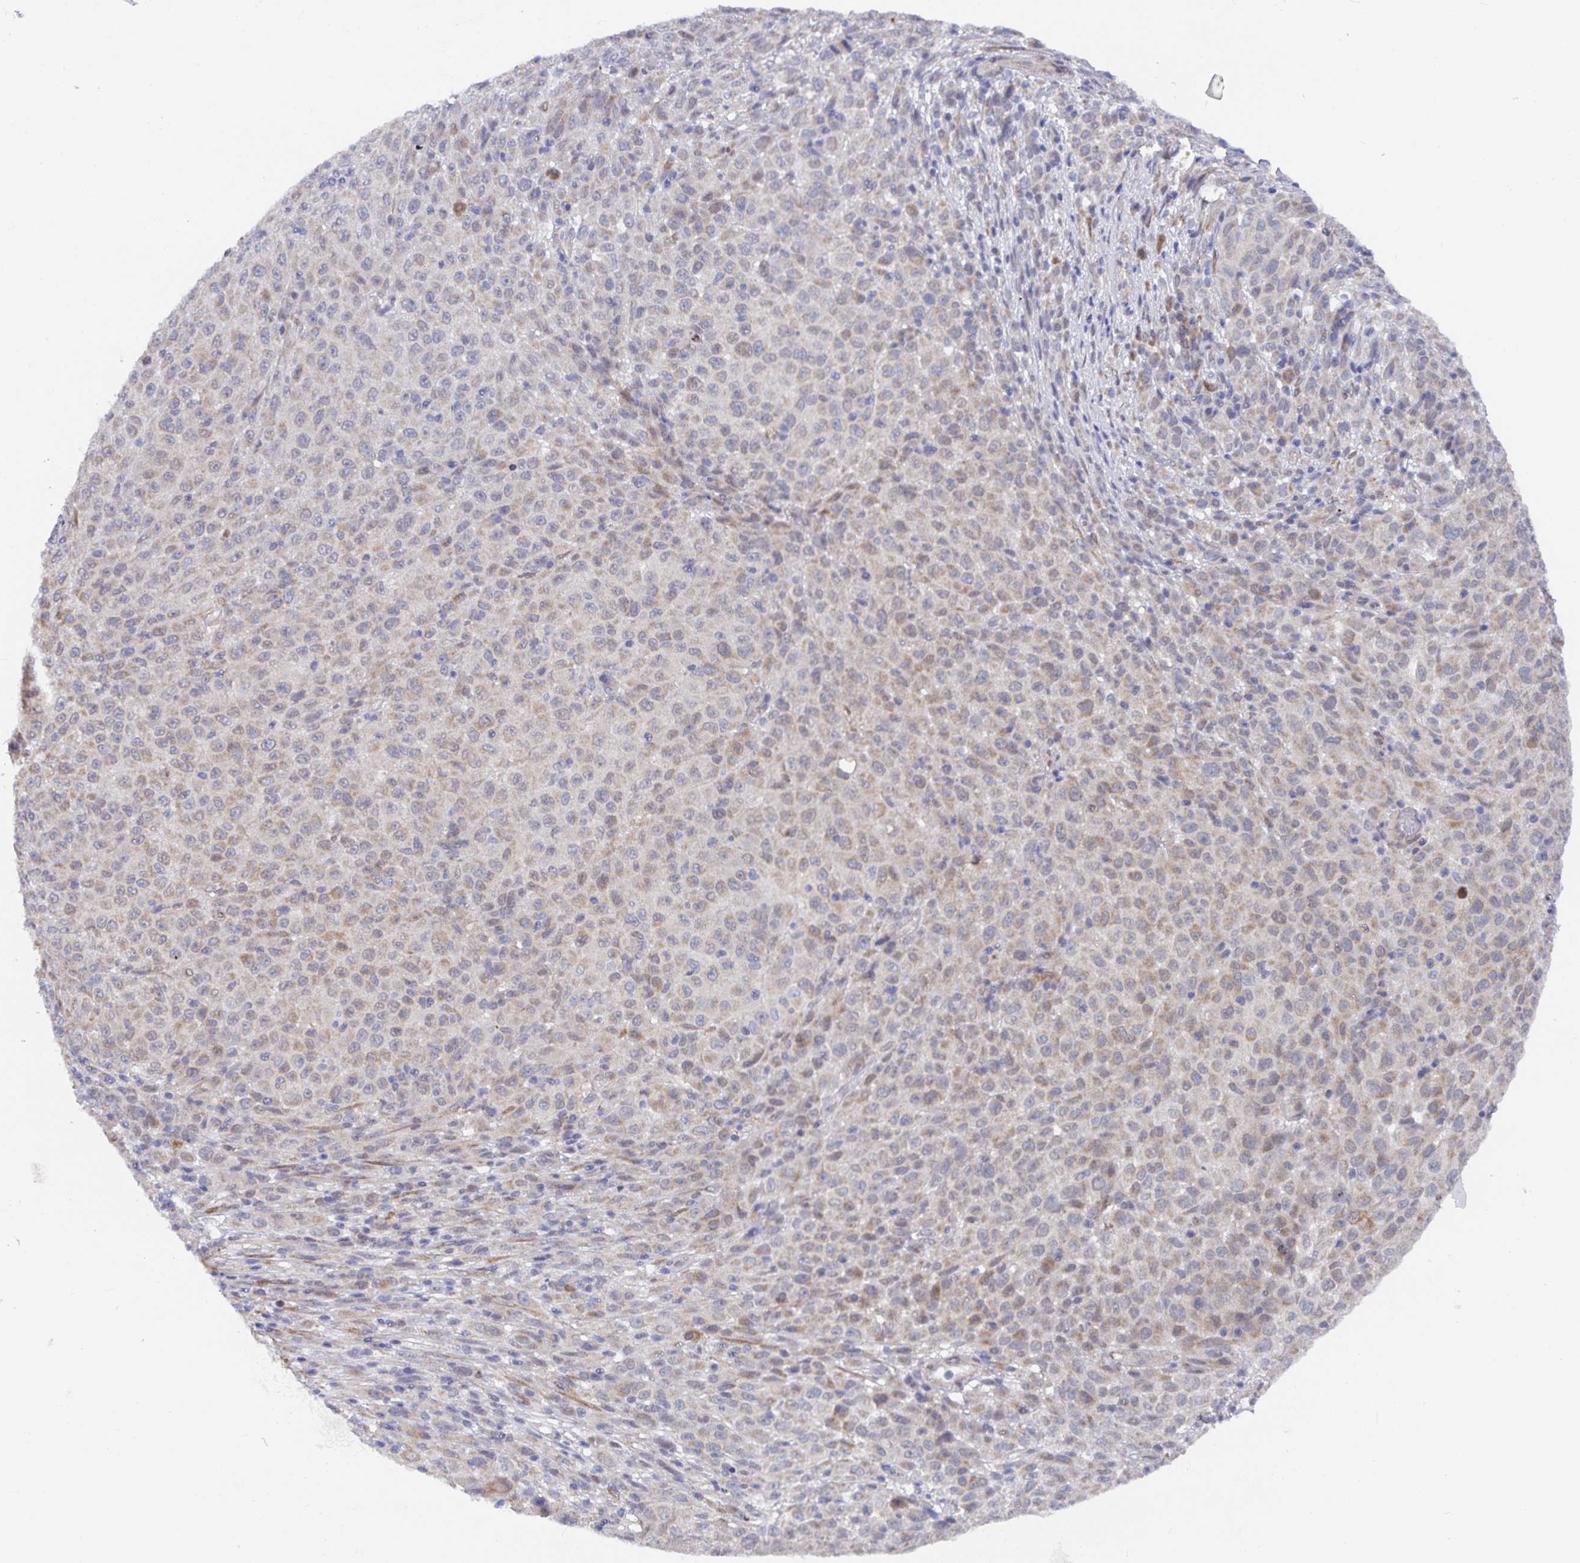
{"staining": {"intensity": "weak", "quantity": "<25%", "location": "cytoplasmic/membranous"}, "tissue": "melanoma", "cell_type": "Tumor cells", "image_type": "cancer", "snomed": [{"axis": "morphology", "description": "Malignant melanoma, NOS"}, {"axis": "topography", "description": "Skin"}], "caption": "Tumor cells show no significant expression in melanoma.", "gene": "ZIK1", "patient": {"sex": "male", "age": 73}}